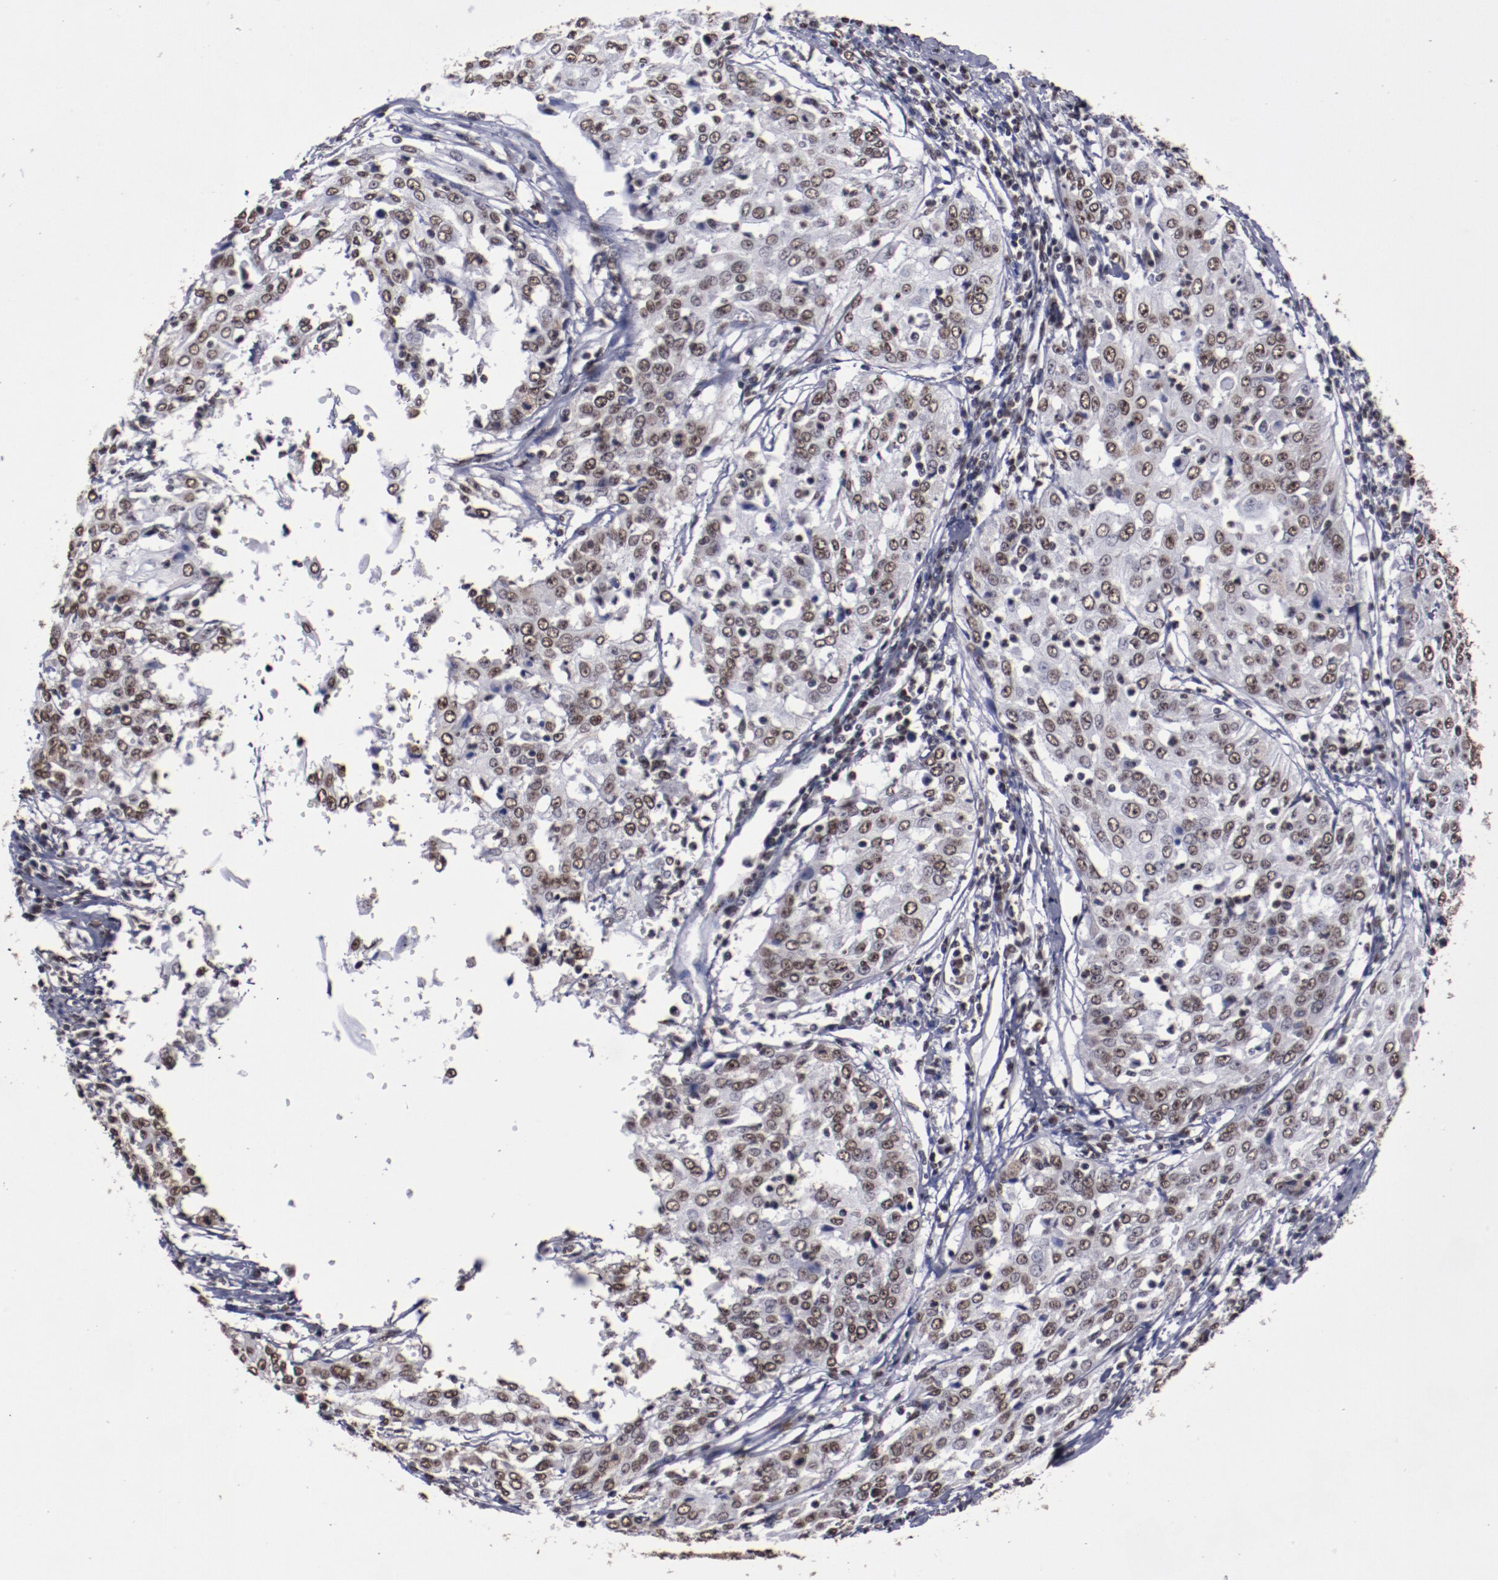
{"staining": {"intensity": "moderate", "quantity": ">75%", "location": "nuclear"}, "tissue": "cervical cancer", "cell_type": "Tumor cells", "image_type": "cancer", "snomed": [{"axis": "morphology", "description": "Squamous cell carcinoma, NOS"}, {"axis": "topography", "description": "Cervix"}], "caption": "A brown stain highlights moderate nuclear expression of a protein in human cervical squamous cell carcinoma tumor cells.", "gene": "HNRNPA2B1", "patient": {"sex": "female", "age": 39}}